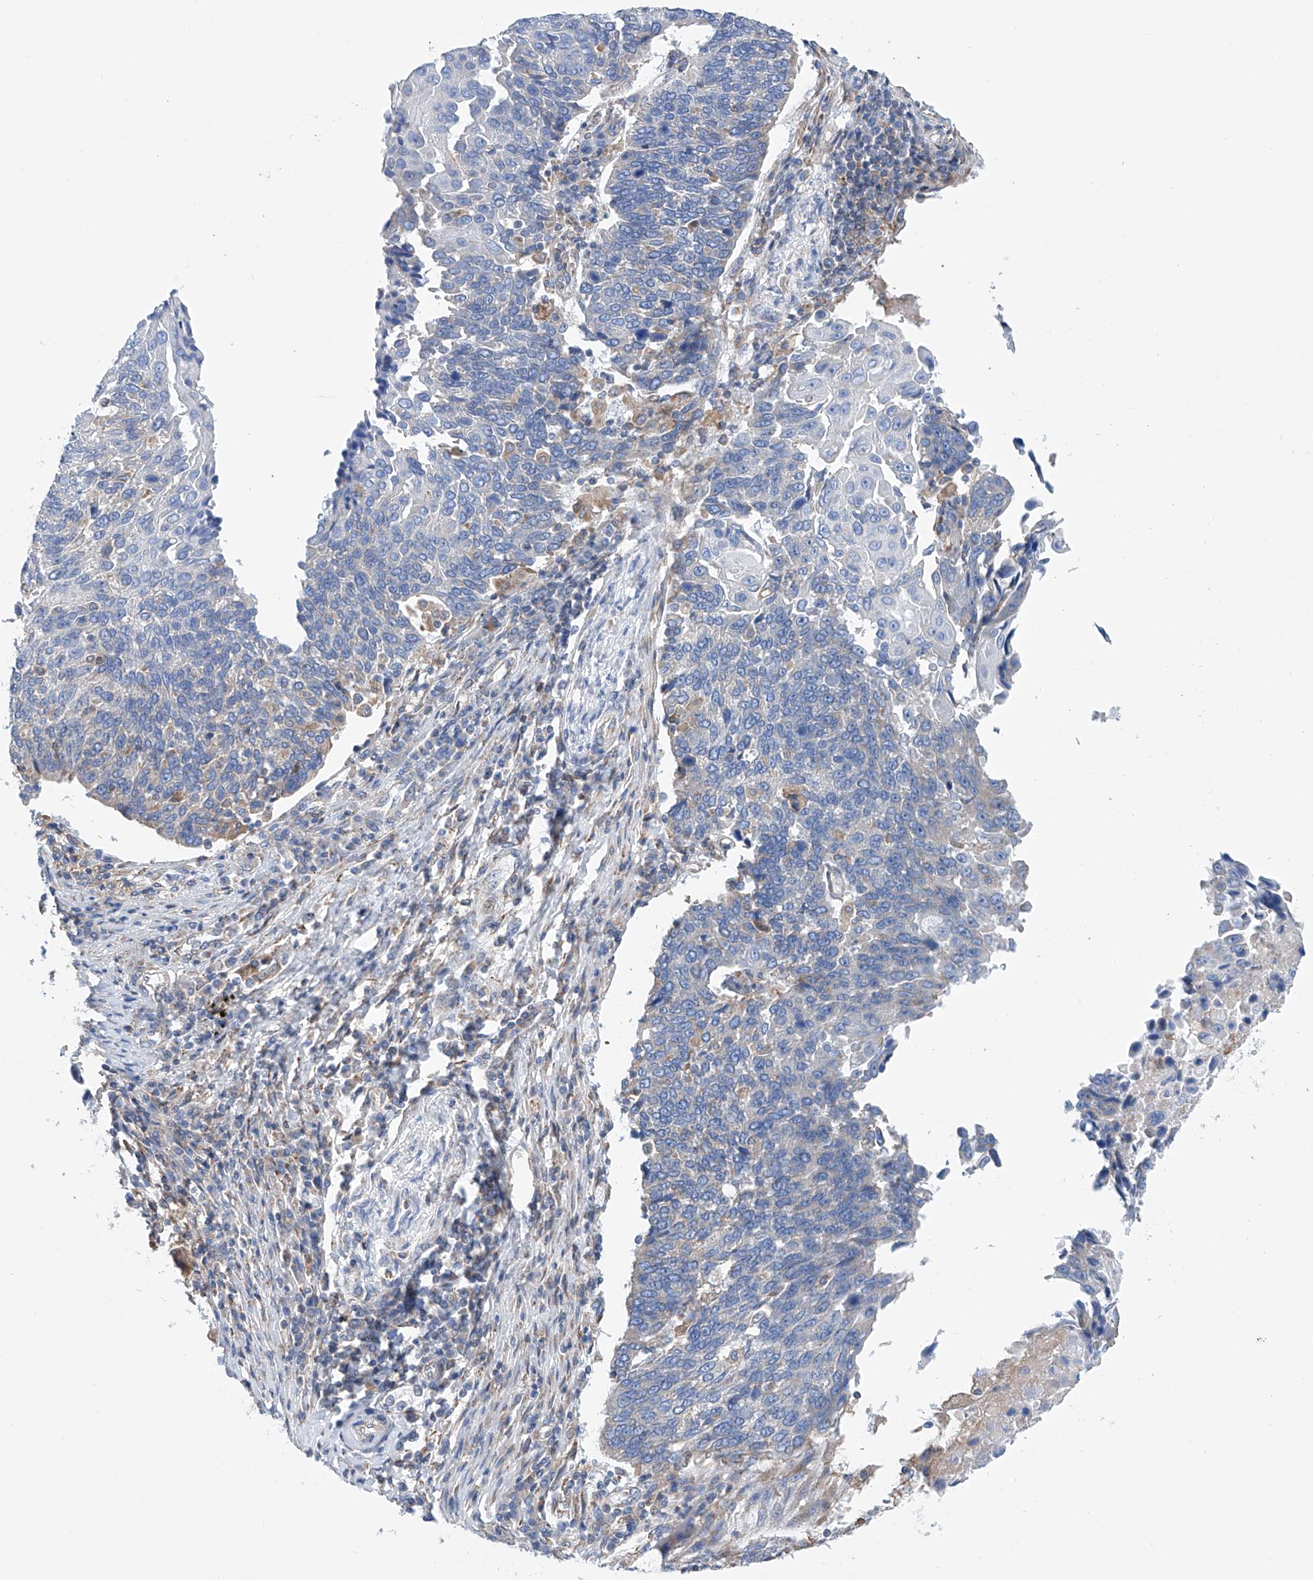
{"staining": {"intensity": "negative", "quantity": "none", "location": "none"}, "tissue": "lung cancer", "cell_type": "Tumor cells", "image_type": "cancer", "snomed": [{"axis": "morphology", "description": "Squamous cell carcinoma, NOS"}, {"axis": "topography", "description": "Lung"}], "caption": "DAB (3,3'-diaminobenzidine) immunohistochemical staining of human lung cancer (squamous cell carcinoma) displays no significant positivity in tumor cells.", "gene": "MAD2L1", "patient": {"sex": "male", "age": 66}}